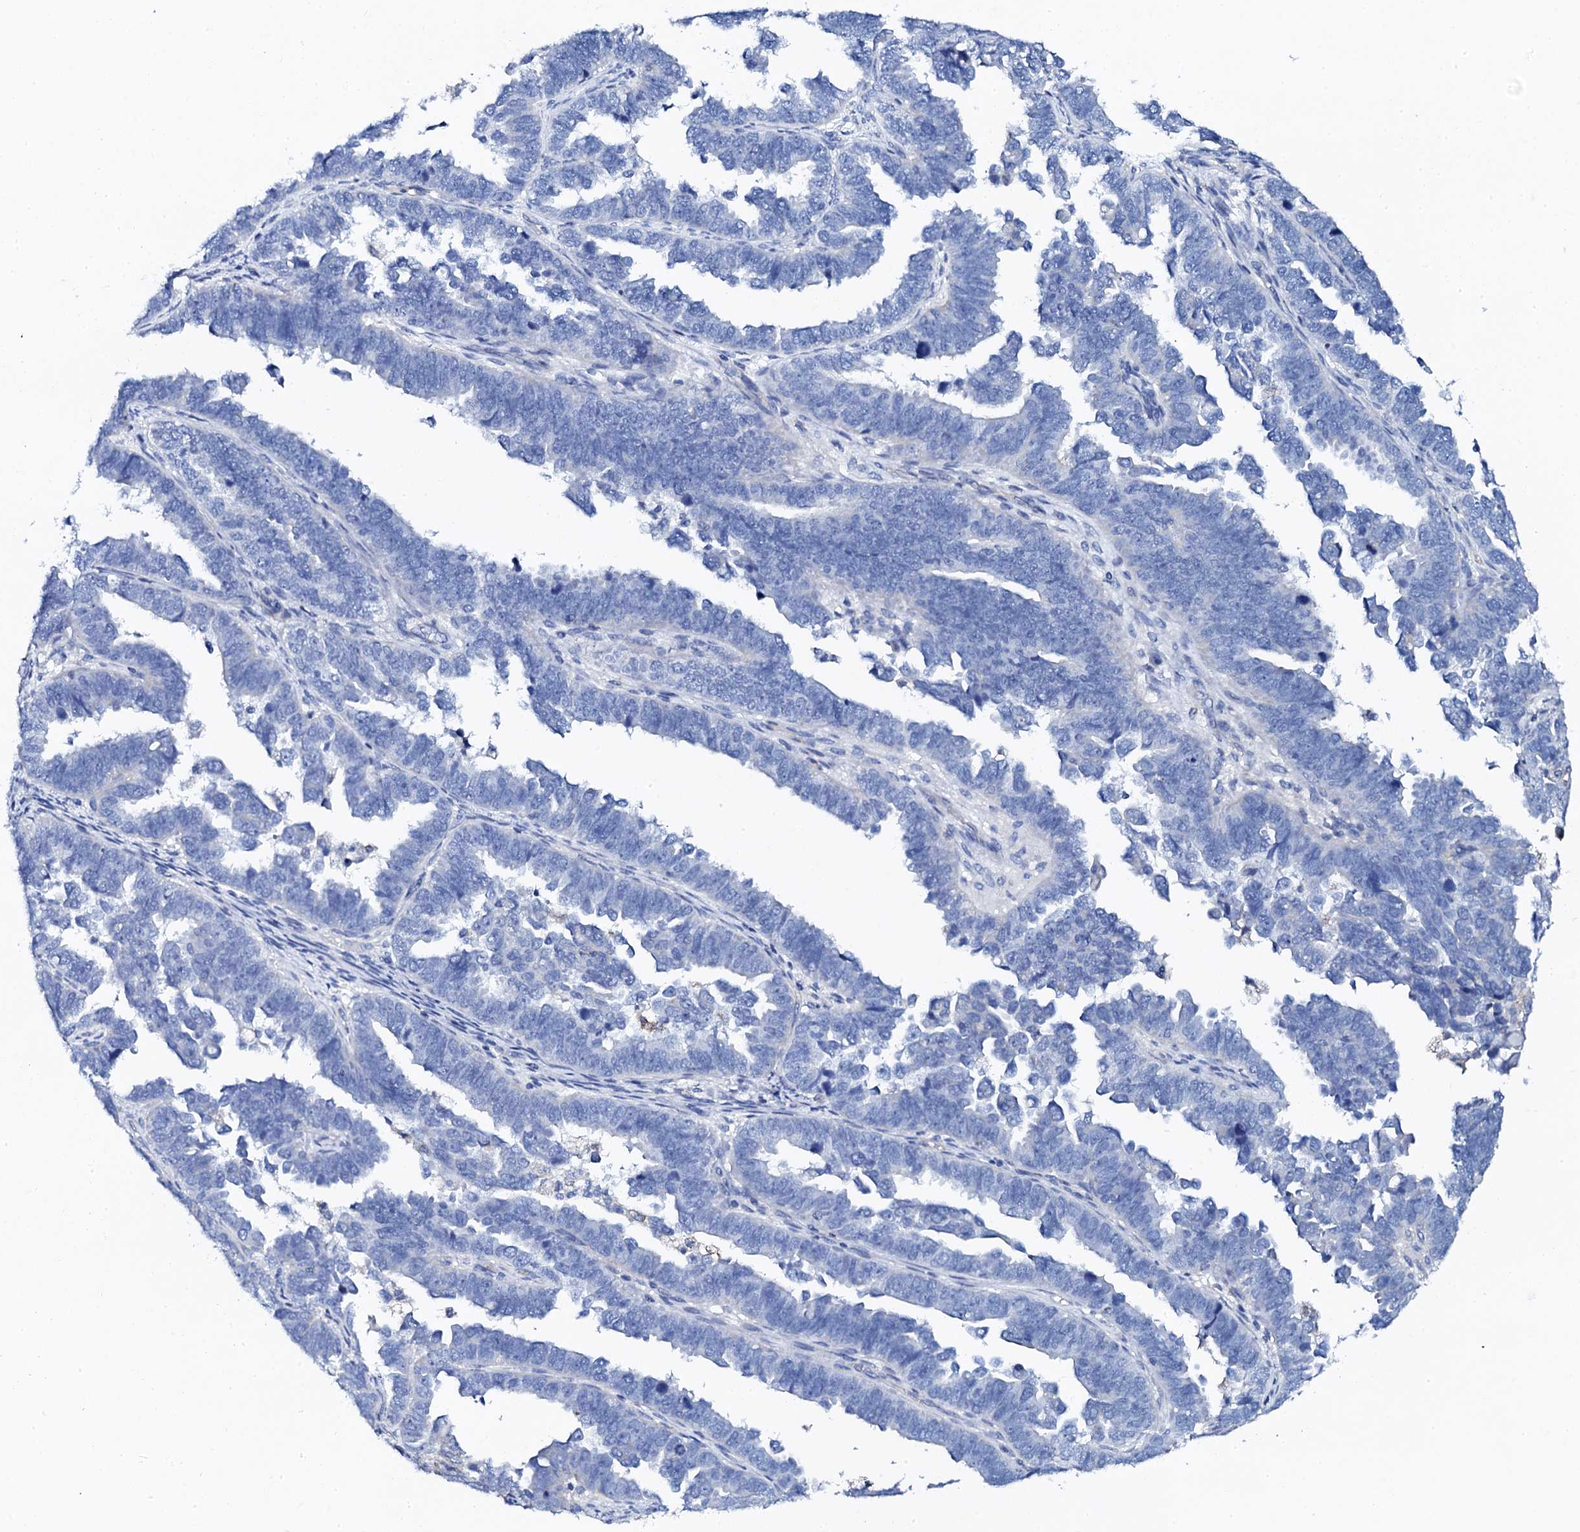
{"staining": {"intensity": "negative", "quantity": "none", "location": "none"}, "tissue": "endometrial cancer", "cell_type": "Tumor cells", "image_type": "cancer", "snomed": [{"axis": "morphology", "description": "Adenocarcinoma, NOS"}, {"axis": "topography", "description": "Endometrium"}], "caption": "Tumor cells show no significant protein expression in endometrial adenocarcinoma.", "gene": "KLHL32", "patient": {"sex": "female", "age": 75}}